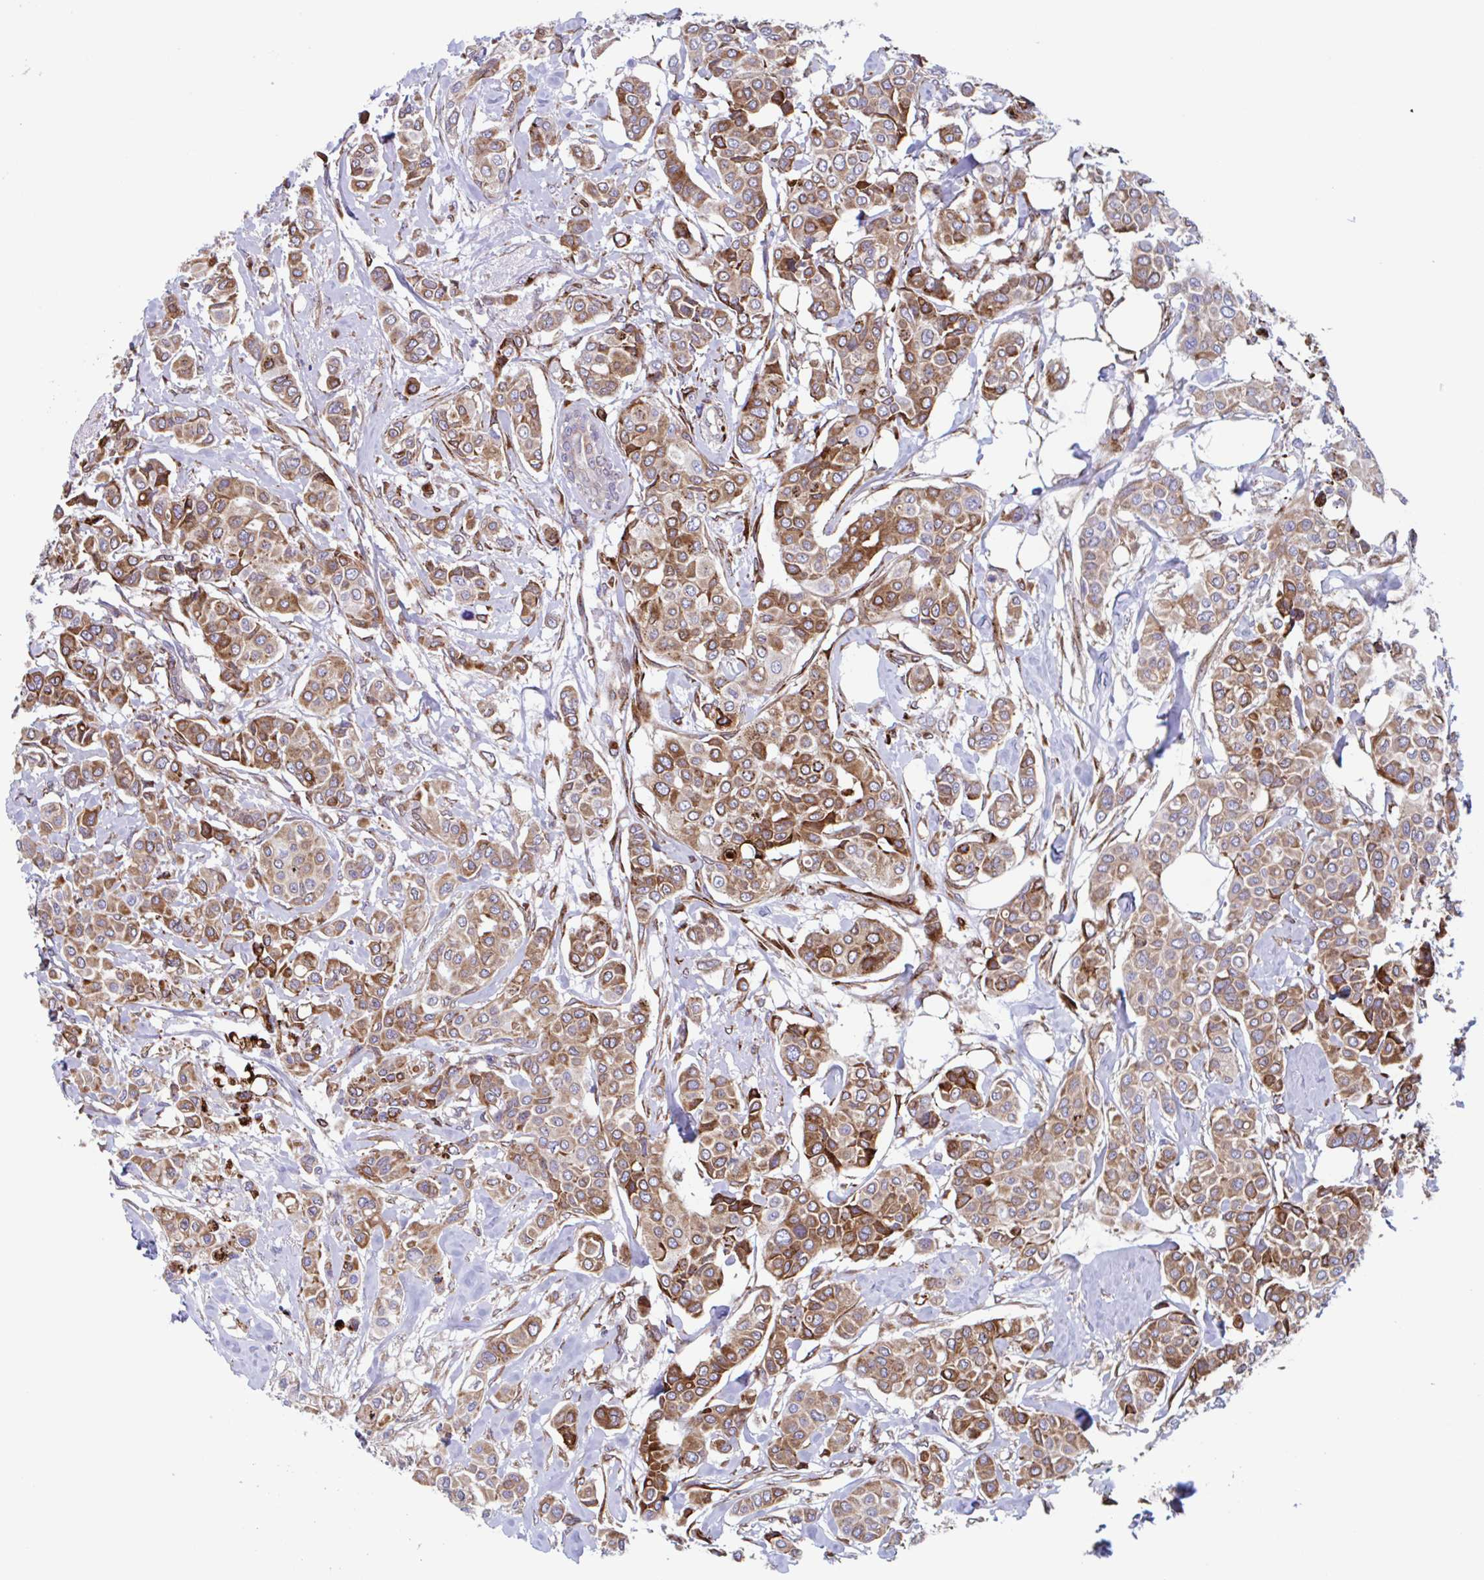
{"staining": {"intensity": "strong", "quantity": ">75%", "location": "cytoplasmic/membranous"}, "tissue": "breast cancer", "cell_type": "Tumor cells", "image_type": "cancer", "snomed": [{"axis": "morphology", "description": "Lobular carcinoma"}, {"axis": "topography", "description": "Breast"}], "caption": "The photomicrograph shows immunohistochemical staining of breast cancer. There is strong cytoplasmic/membranous expression is appreciated in approximately >75% of tumor cells.", "gene": "RFK", "patient": {"sex": "female", "age": 51}}